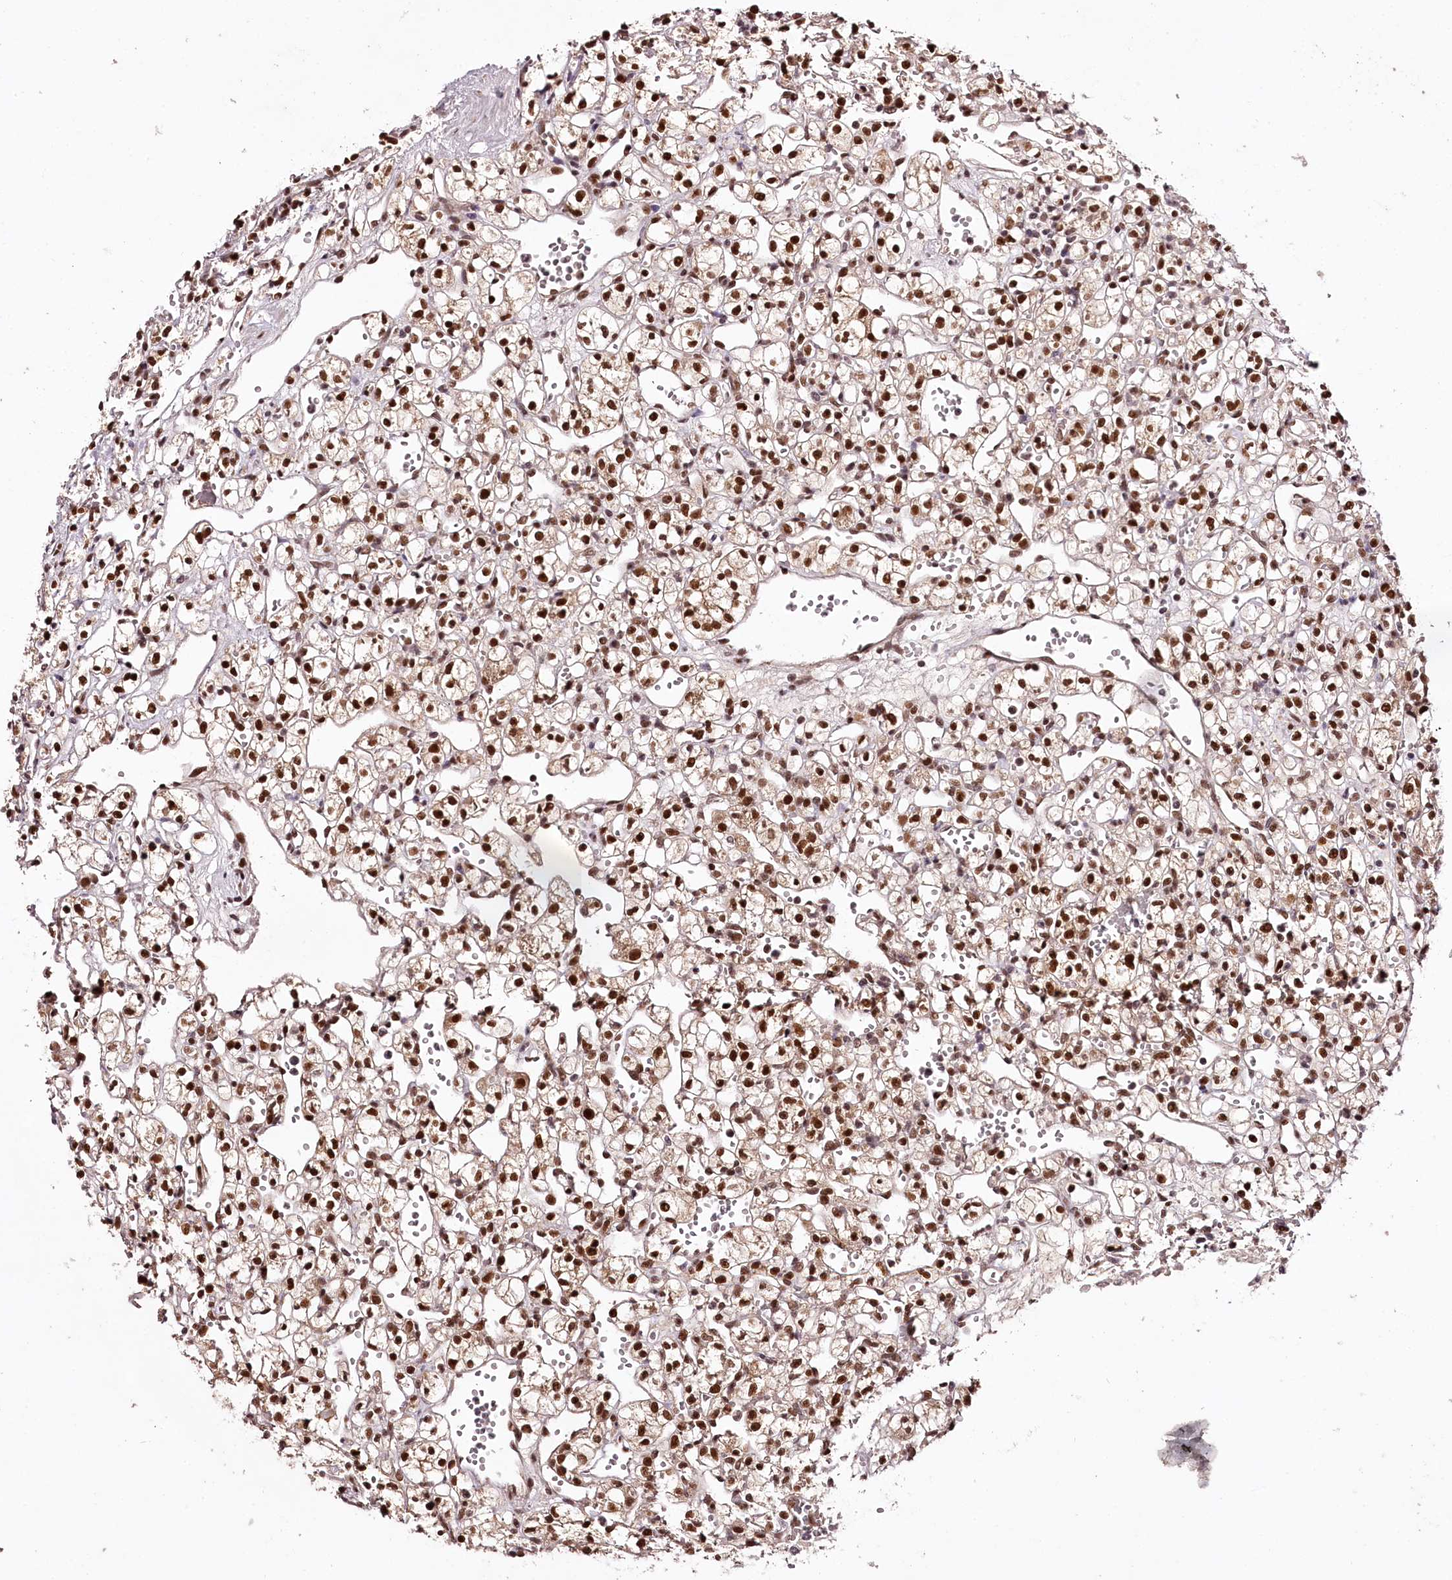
{"staining": {"intensity": "strong", "quantity": ">75%", "location": "nuclear"}, "tissue": "renal cancer", "cell_type": "Tumor cells", "image_type": "cancer", "snomed": [{"axis": "morphology", "description": "Adenocarcinoma, NOS"}, {"axis": "topography", "description": "Kidney"}], "caption": "Human renal cancer stained for a protein (brown) demonstrates strong nuclear positive positivity in about >75% of tumor cells.", "gene": "TTC33", "patient": {"sex": "female", "age": 59}}